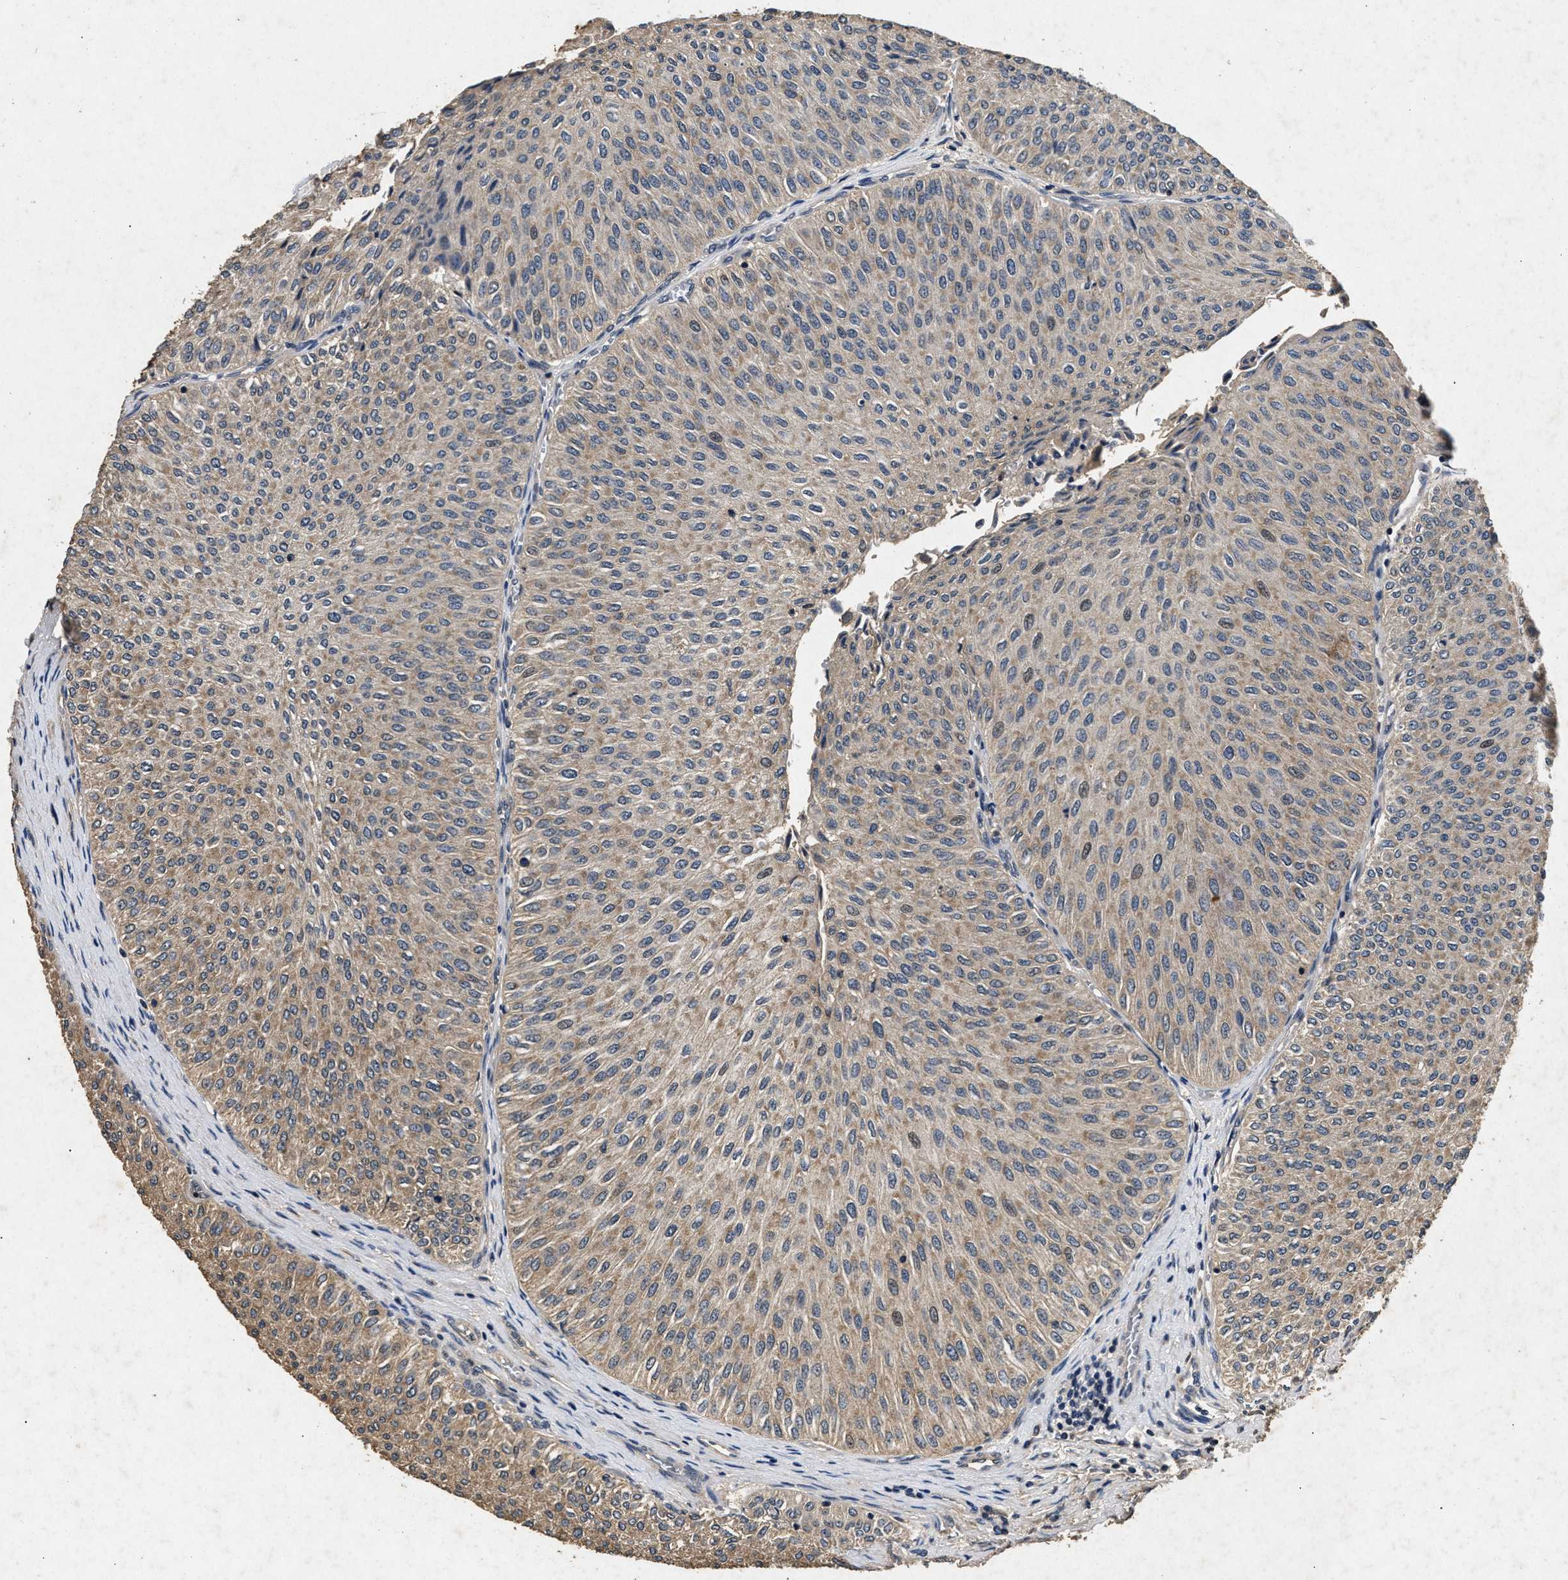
{"staining": {"intensity": "weak", "quantity": ">75%", "location": "cytoplasmic/membranous"}, "tissue": "urothelial cancer", "cell_type": "Tumor cells", "image_type": "cancer", "snomed": [{"axis": "morphology", "description": "Urothelial carcinoma, Low grade"}, {"axis": "topography", "description": "Urinary bladder"}], "caption": "A high-resolution histopathology image shows immunohistochemistry (IHC) staining of low-grade urothelial carcinoma, which reveals weak cytoplasmic/membranous expression in about >75% of tumor cells.", "gene": "PPP1CC", "patient": {"sex": "male", "age": 78}}